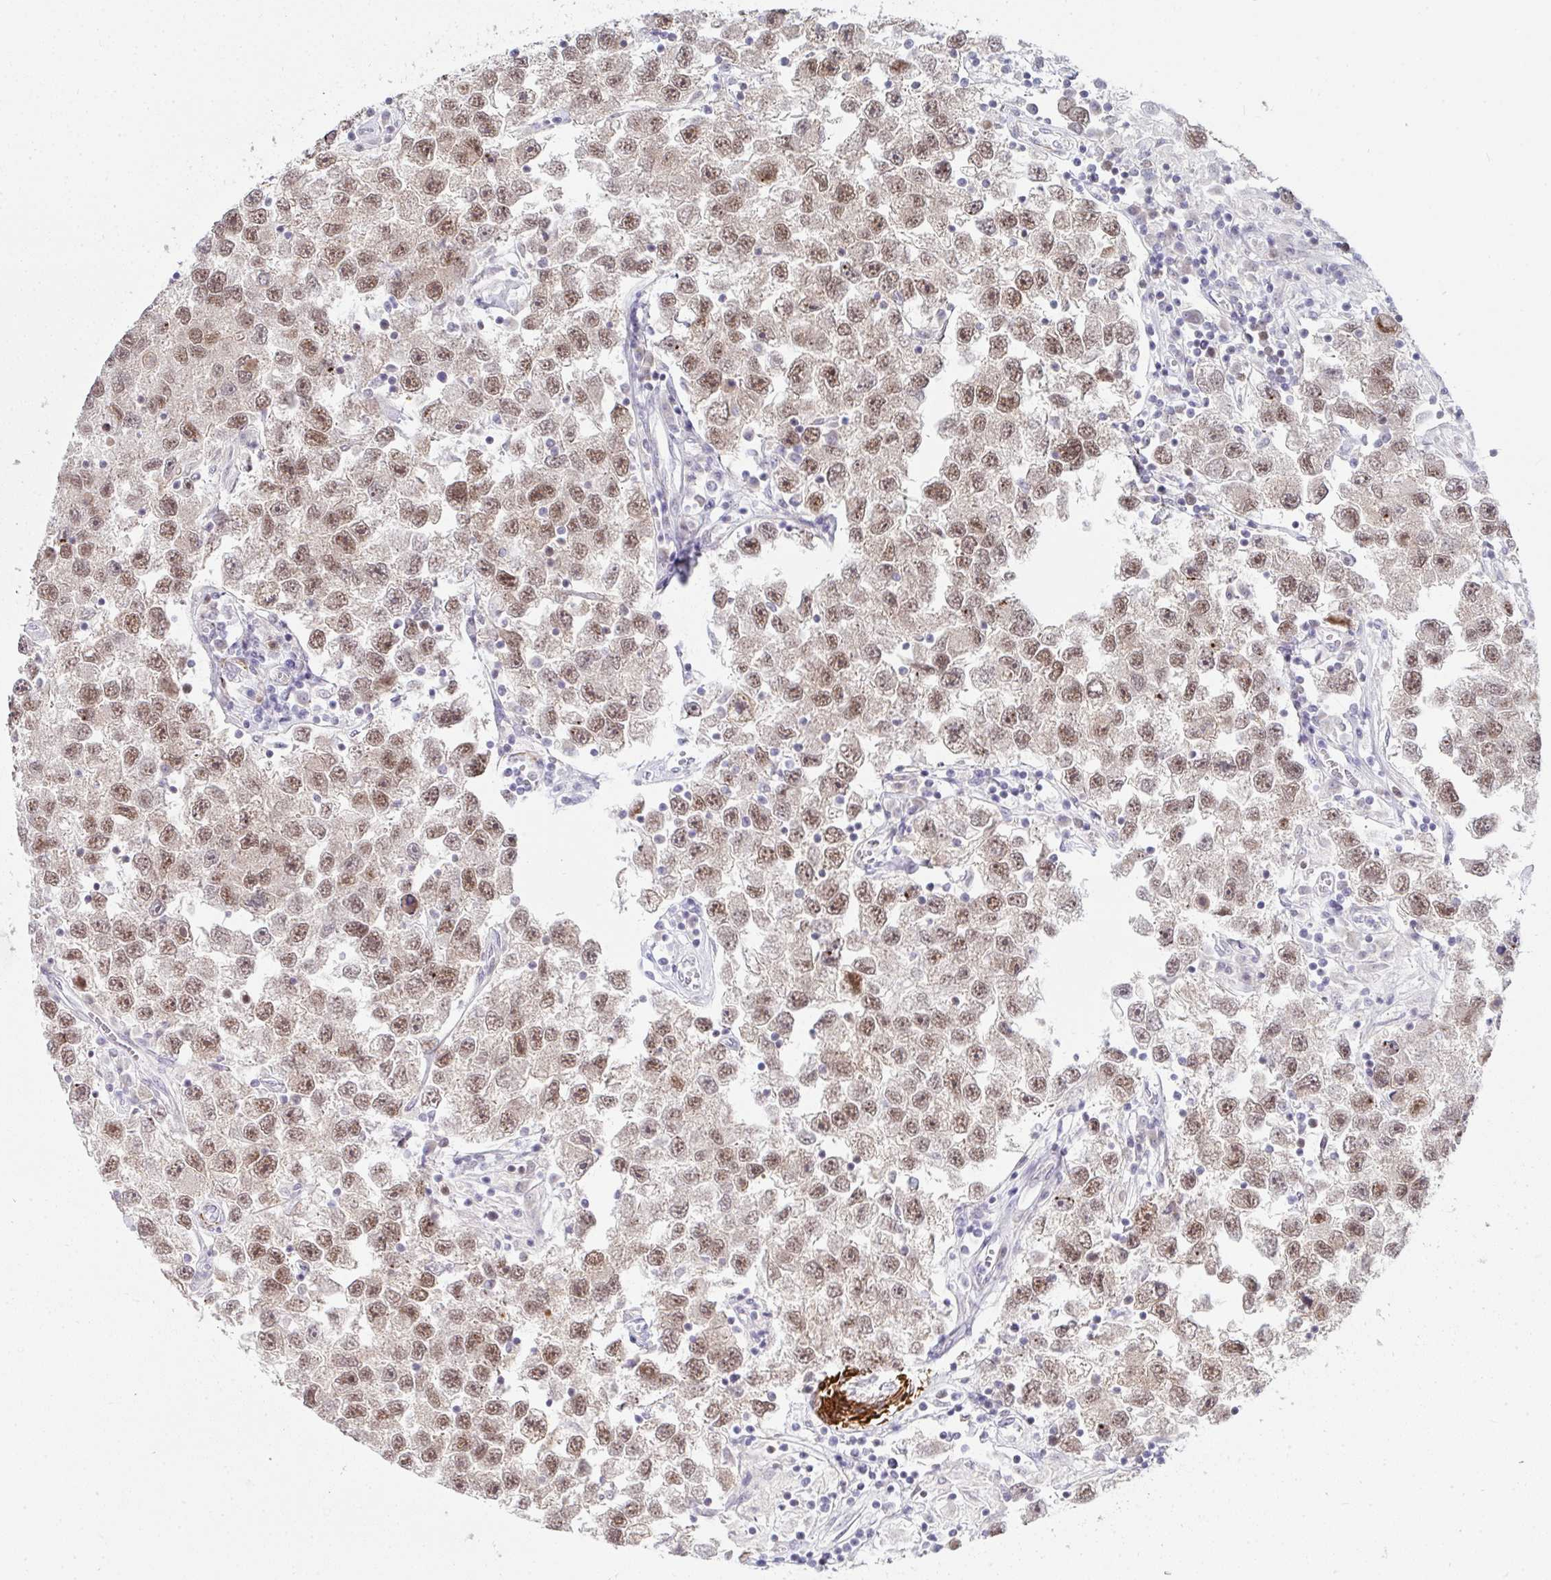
{"staining": {"intensity": "weak", "quantity": ">75%", "location": "nuclear"}, "tissue": "testis cancer", "cell_type": "Tumor cells", "image_type": "cancer", "snomed": [{"axis": "morphology", "description": "Seminoma, NOS"}, {"axis": "topography", "description": "Testis"}], "caption": "IHC histopathology image of human testis cancer (seminoma) stained for a protein (brown), which exhibits low levels of weak nuclear staining in about >75% of tumor cells.", "gene": "GINS2", "patient": {"sex": "male", "age": 26}}